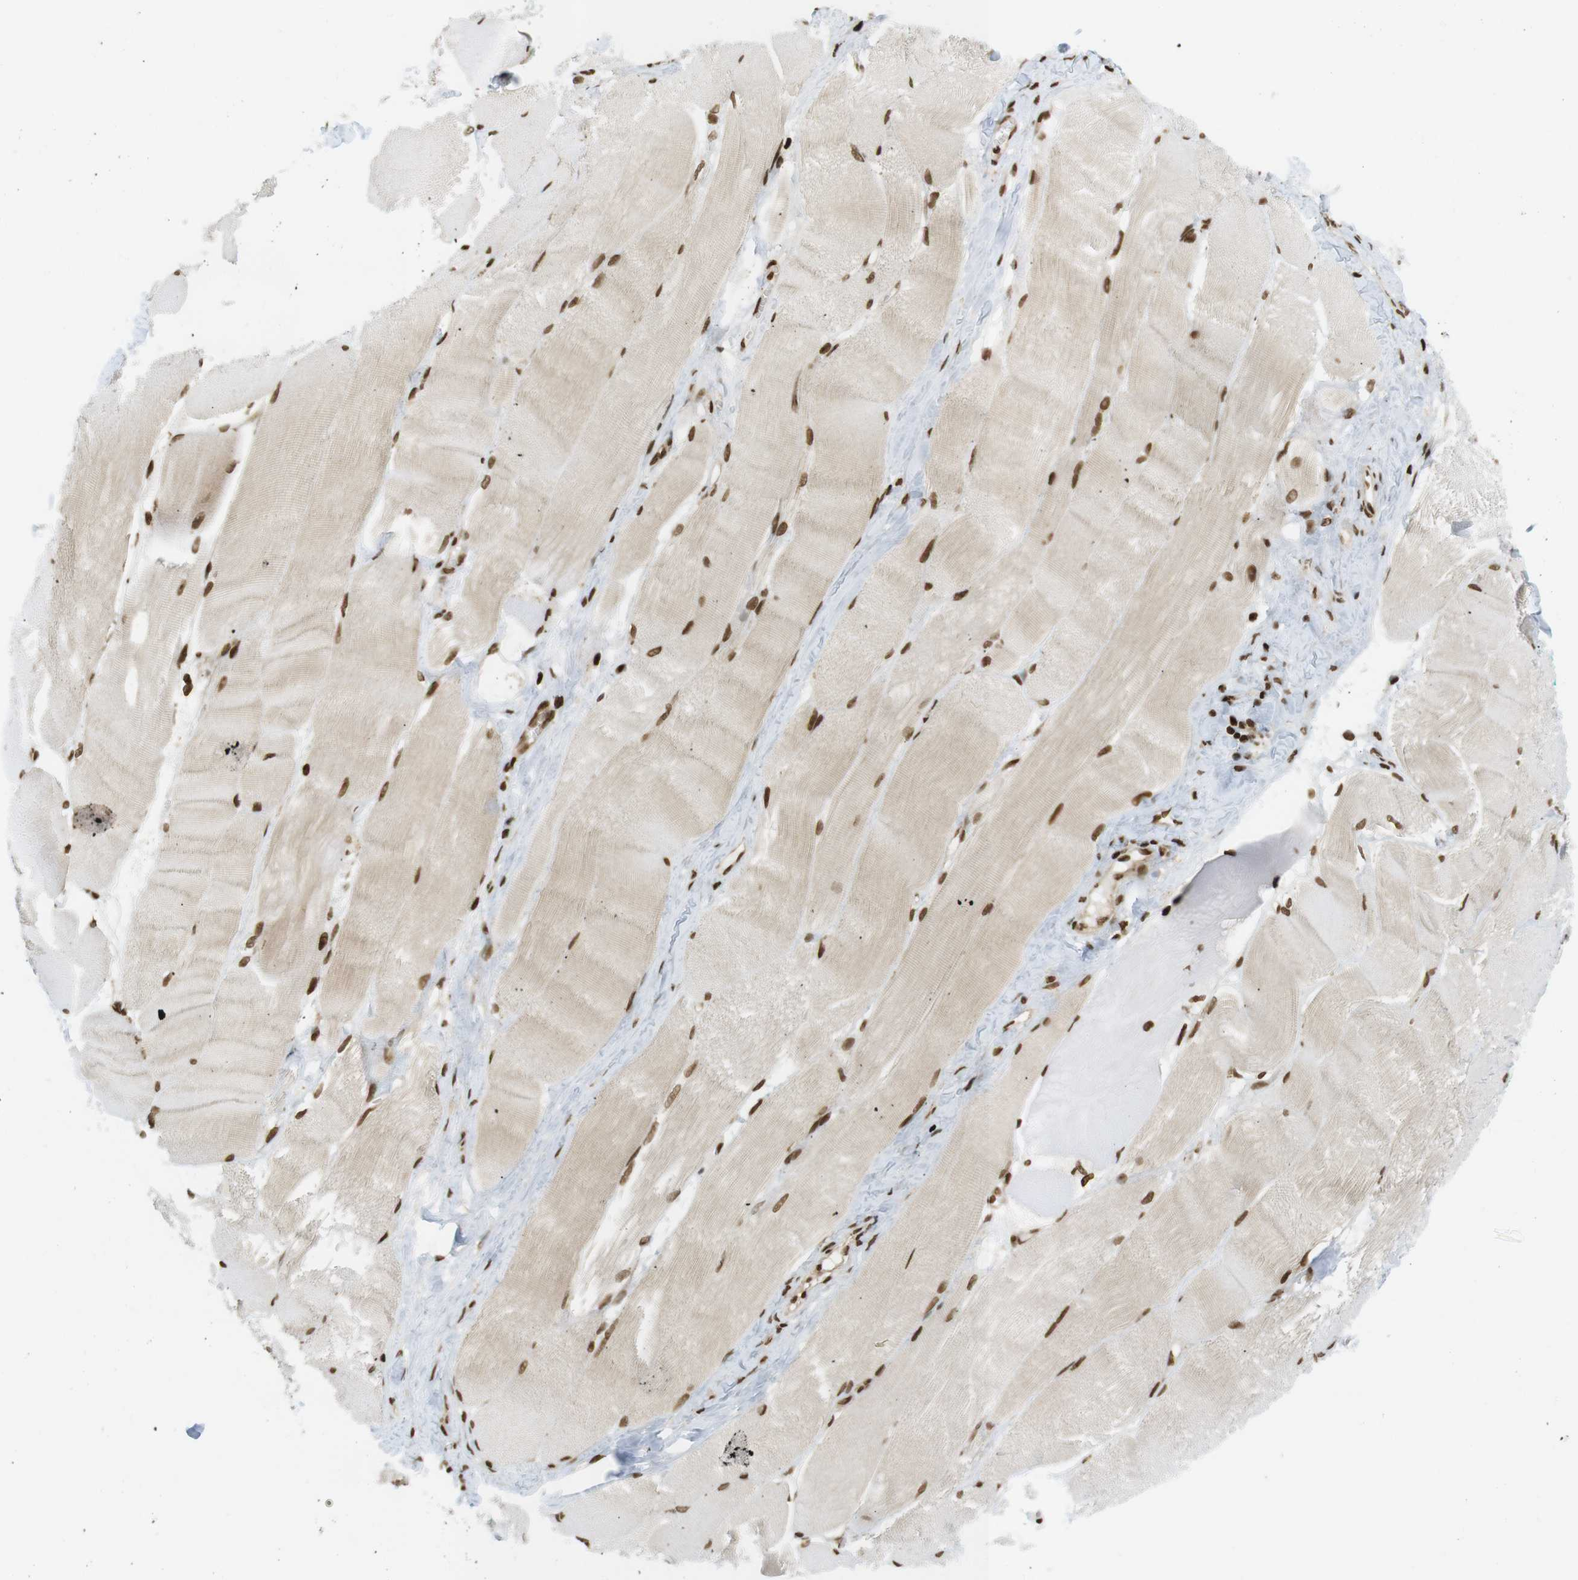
{"staining": {"intensity": "moderate", "quantity": ">75%", "location": "nuclear"}, "tissue": "skeletal muscle", "cell_type": "Myocytes", "image_type": "normal", "snomed": [{"axis": "morphology", "description": "Normal tissue, NOS"}, {"axis": "morphology", "description": "Squamous cell carcinoma, NOS"}, {"axis": "topography", "description": "Skeletal muscle"}], "caption": "Skeletal muscle stained for a protein (brown) shows moderate nuclear positive staining in about >75% of myocytes.", "gene": "RUVBL2", "patient": {"sex": "male", "age": 51}}